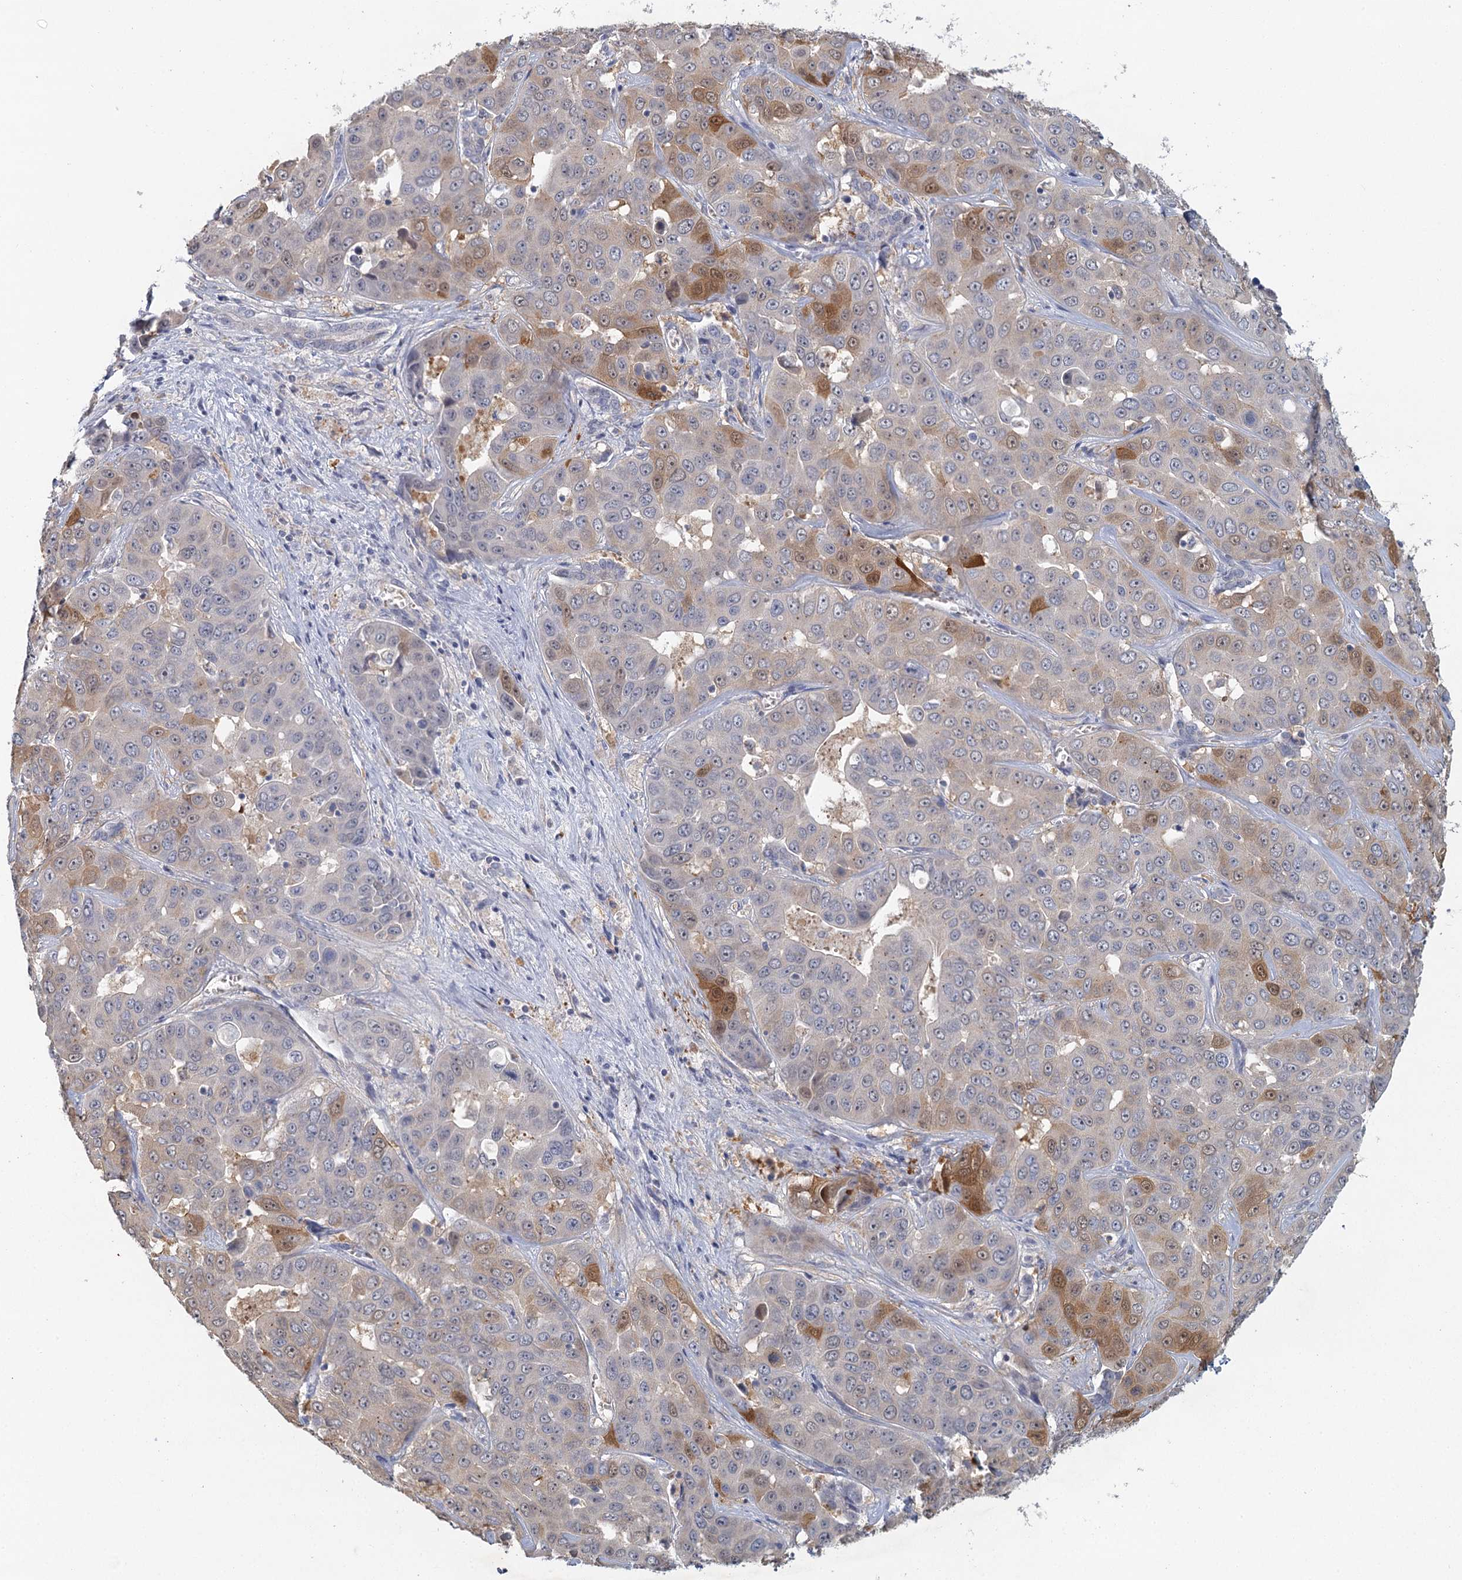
{"staining": {"intensity": "moderate", "quantity": "<25%", "location": "cytoplasmic/membranous,nuclear"}, "tissue": "liver cancer", "cell_type": "Tumor cells", "image_type": "cancer", "snomed": [{"axis": "morphology", "description": "Cholangiocarcinoma"}, {"axis": "topography", "description": "Liver"}], "caption": "Liver cholangiocarcinoma stained with immunohistochemistry (IHC) reveals moderate cytoplasmic/membranous and nuclear expression in approximately <25% of tumor cells.", "gene": "MYO7B", "patient": {"sex": "female", "age": 52}}